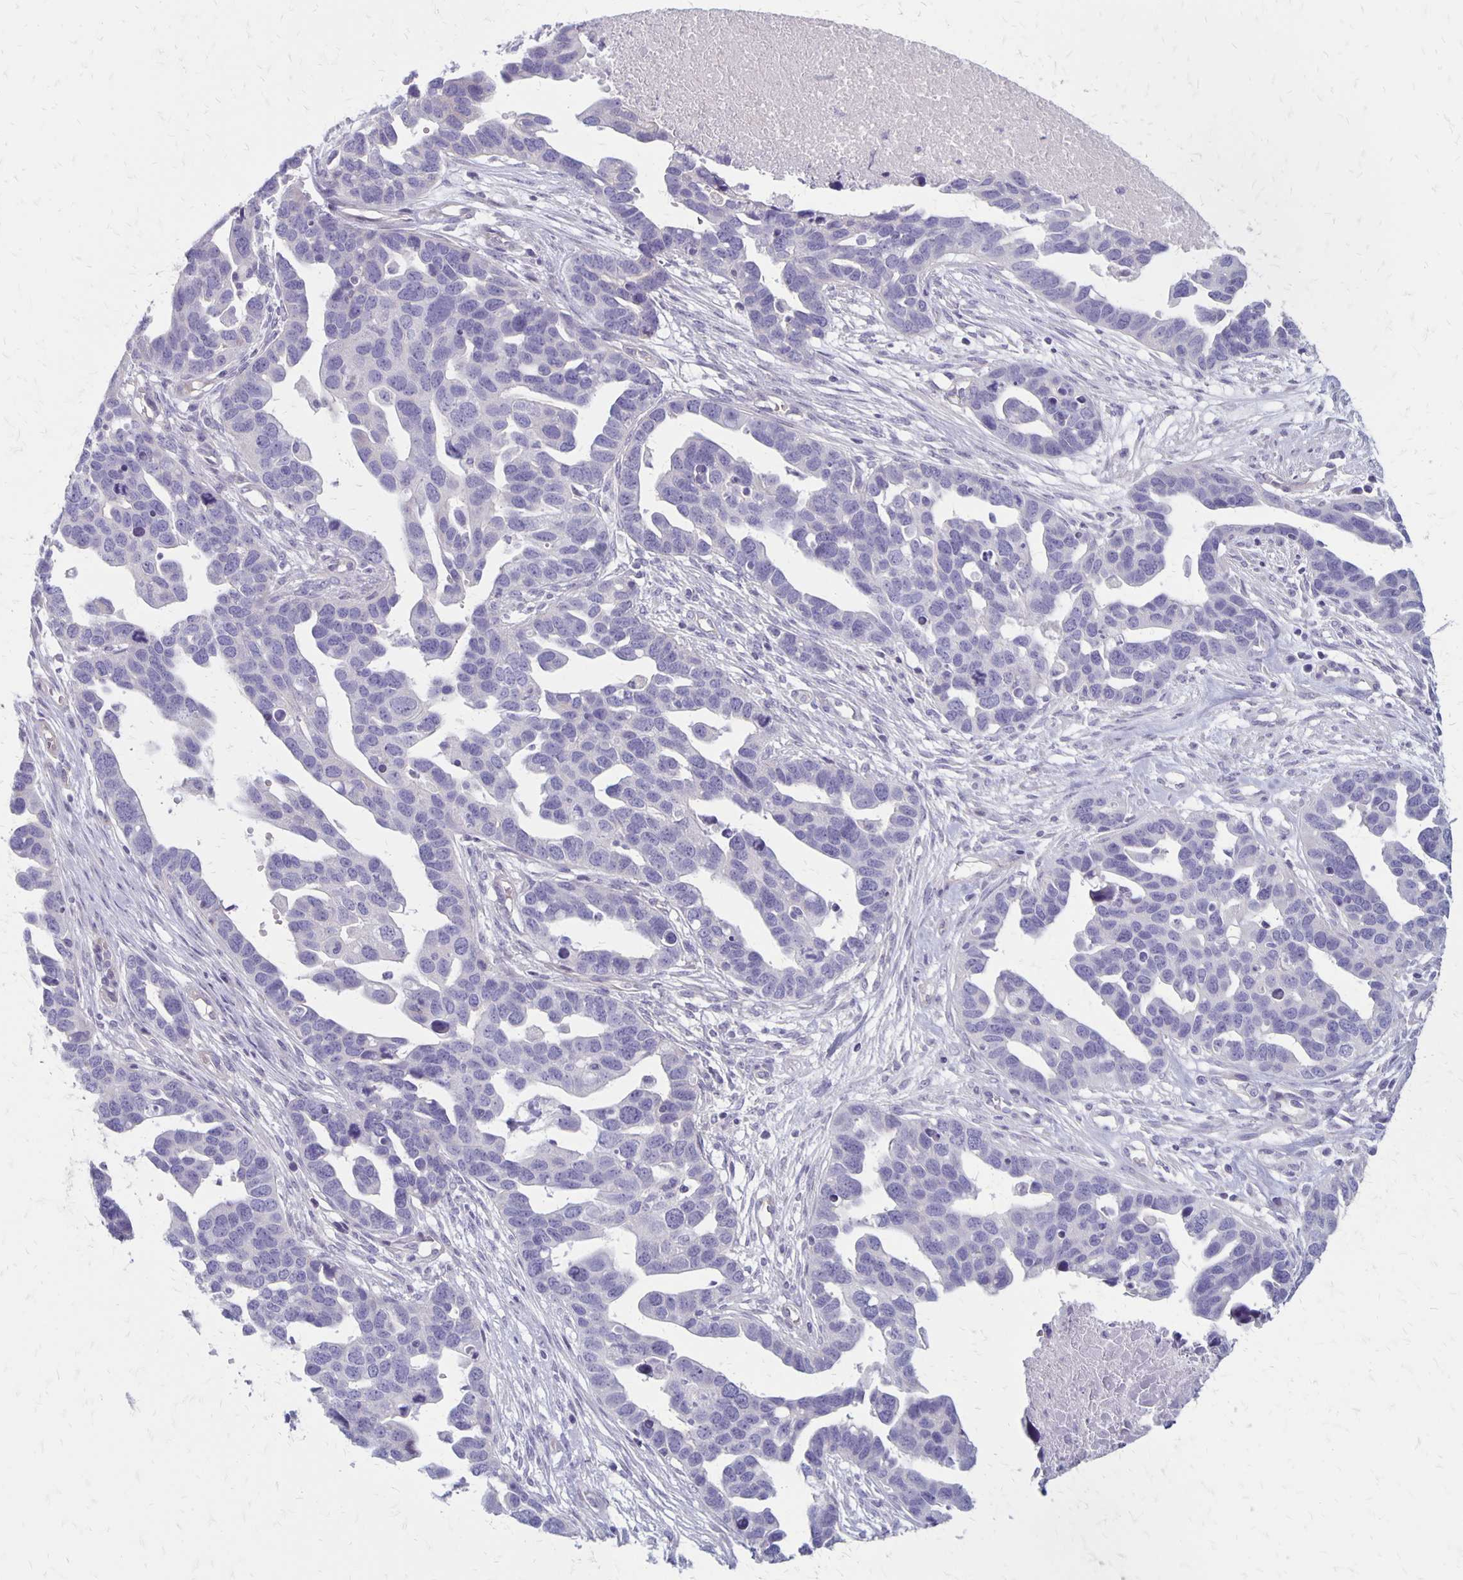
{"staining": {"intensity": "negative", "quantity": "none", "location": "none"}, "tissue": "ovarian cancer", "cell_type": "Tumor cells", "image_type": "cancer", "snomed": [{"axis": "morphology", "description": "Cystadenocarcinoma, serous, NOS"}, {"axis": "topography", "description": "Ovary"}], "caption": "Histopathology image shows no protein expression in tumor cells of ovarian cancer tissue.", "gene": "HOMER1", "patient": {"sex": "female", "age": 54}}